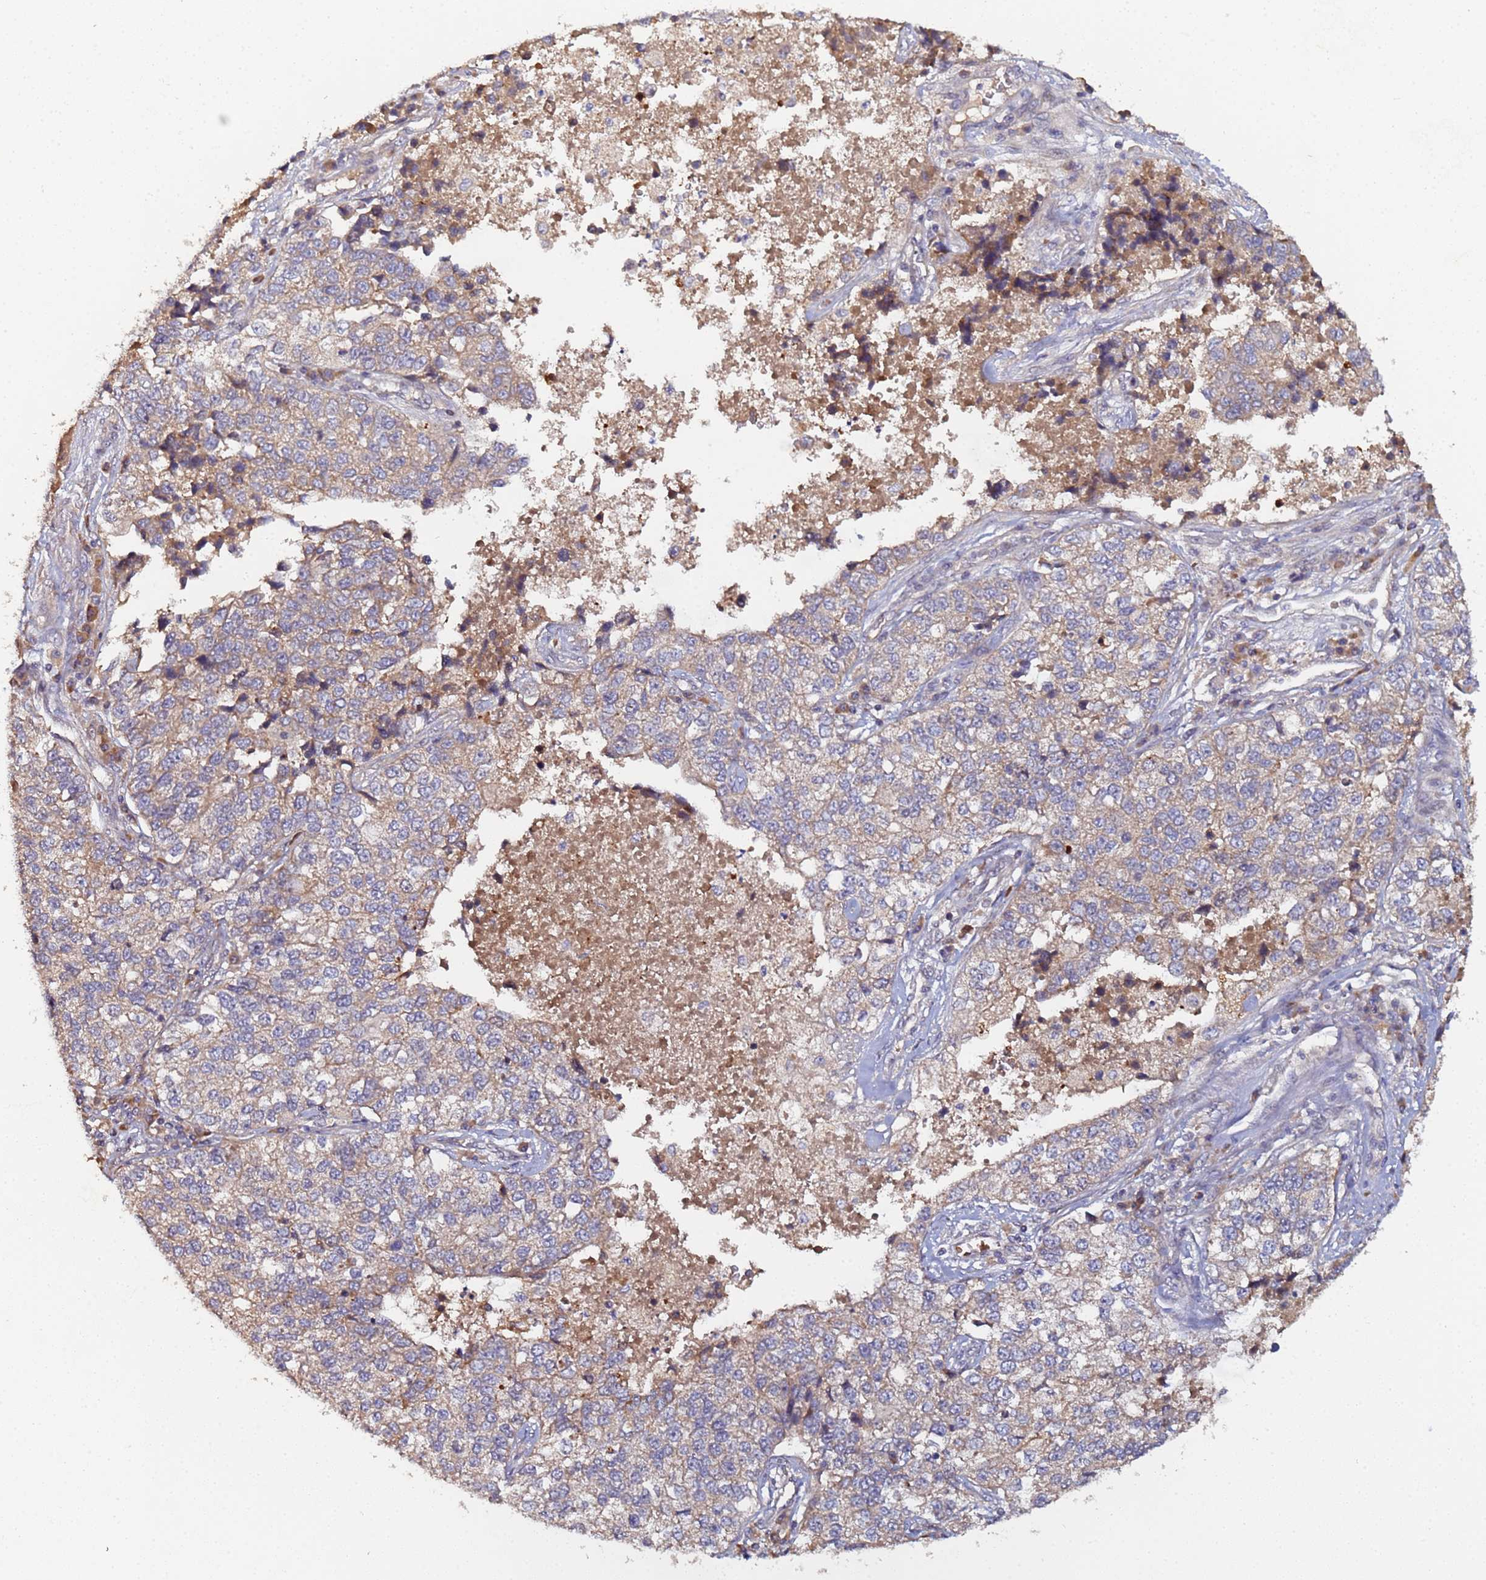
{"staining": {"intensity": "weak", "quantity": ">75%", "location": "cytoplasmic/membranous"}, "tissue": "lung cancer", "cell_type": "Tumor cells", "image_type": "cancer", "snomed": [{"axis": "morphology", "description": "Adenocarcinoma, NOS"}, {"axis": "topography", "description": "Lung"}], "caption": "Weak cytoplasmic/membranous protein positivity is appreciated in approximately >75% of tumor cells in adenocarcinoma (lung).", "gene": "OSER1", "patient": {"sex": "male", "age": 49}}